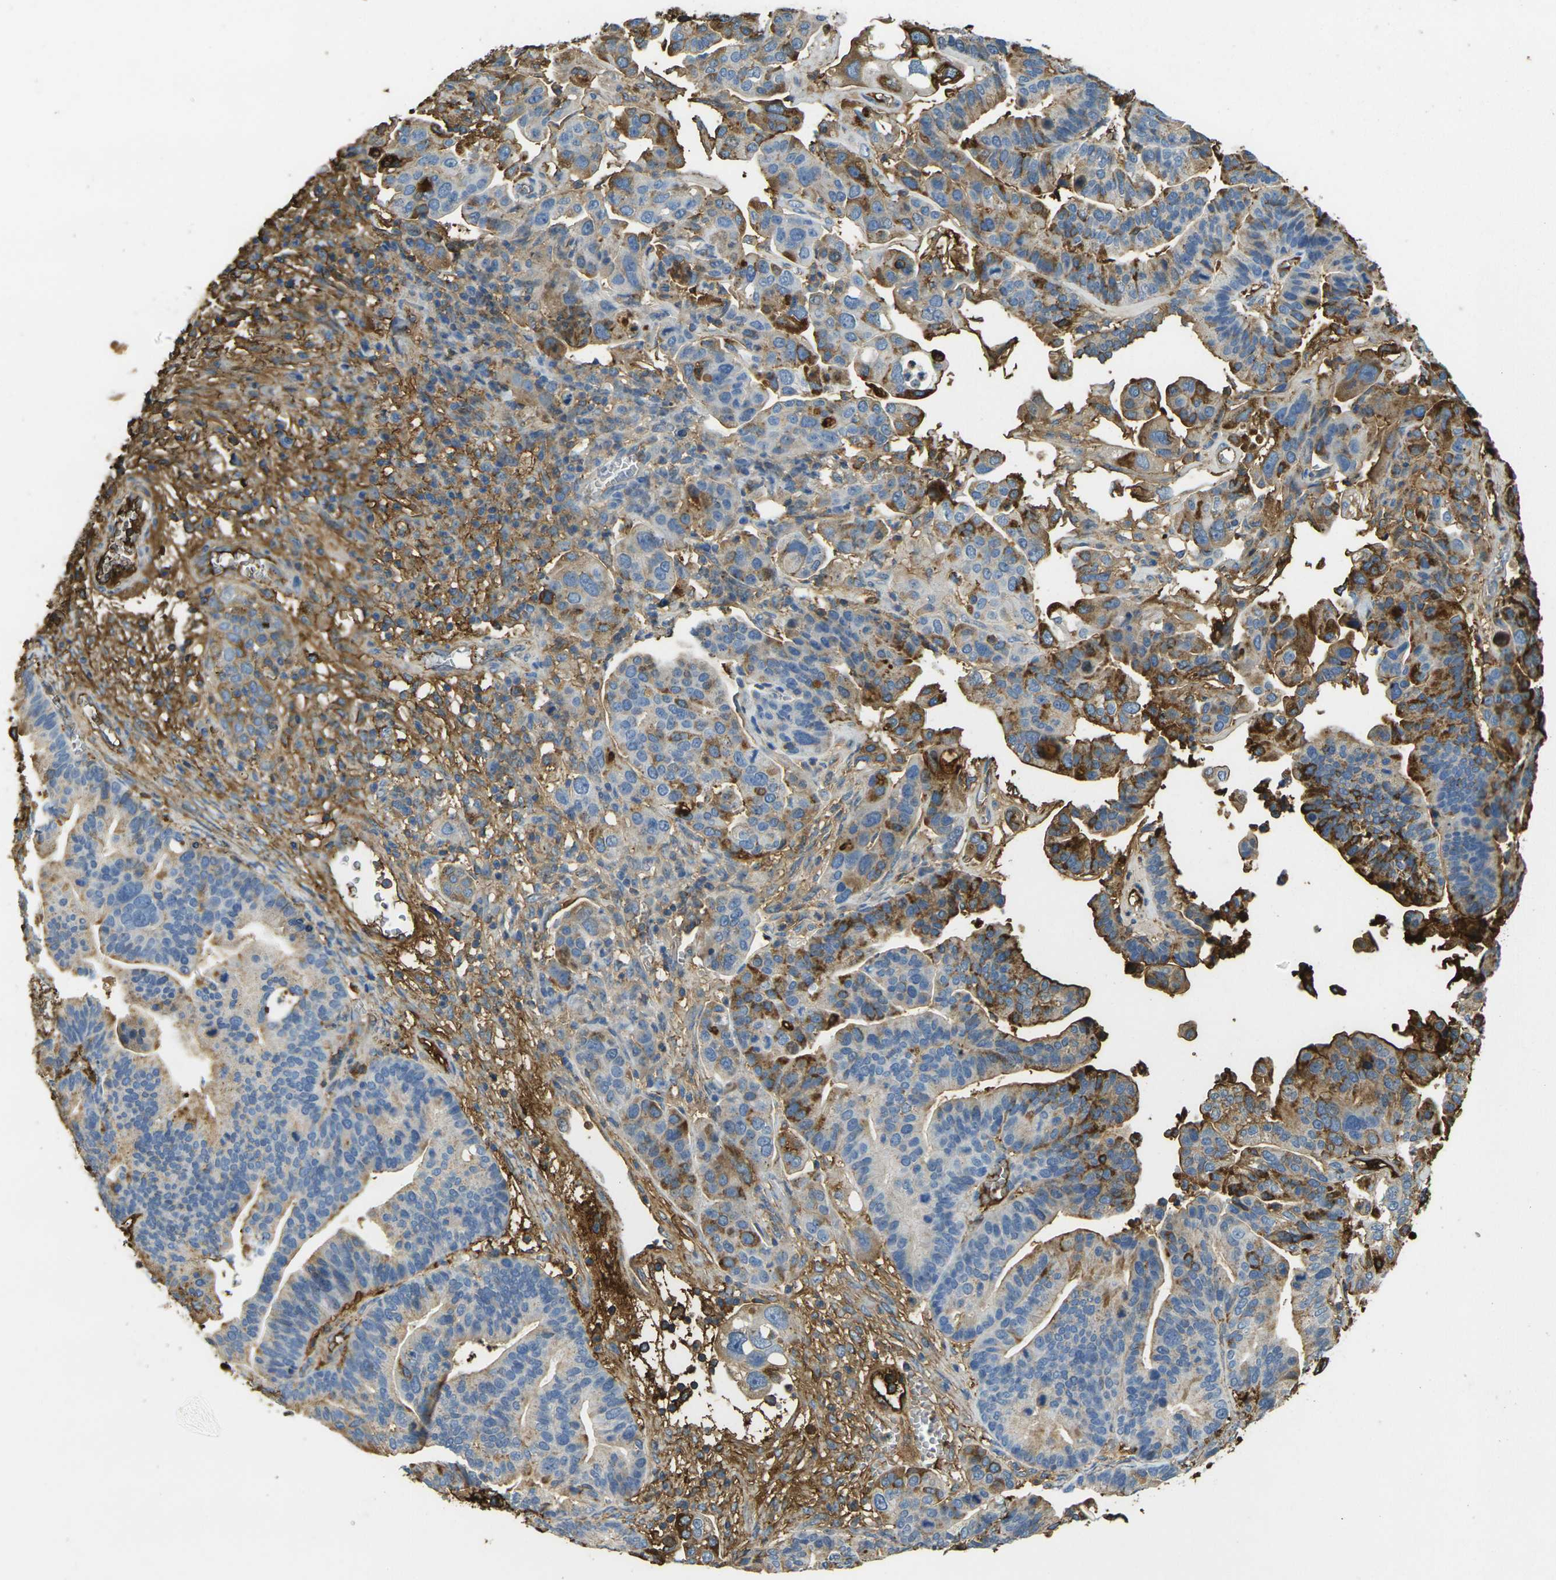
{"staining": {"intensity": "strong", "quantity": "25%-75%", "location": "cytoplasmic/membranous"}, "tissue": "ovarian cancer", "cell_type": "Tumor cells", "image_type": "cancer", "snomed": [{"axis": "morphology", "description": "Cystadenocarcinoma, serous, NOS"}, {"axis": "topography", "description": "Ovary"}], "caption": "IHC micrograph of human ovarian serous cystadenocarcinoma stained for a protein (brown), which displays high levels of strong cytoplasmic/membranous expression in about 25%-75% of tumor cells.", "gene": "PLCD1", "patient": {"sex": "female", "age": 56}}